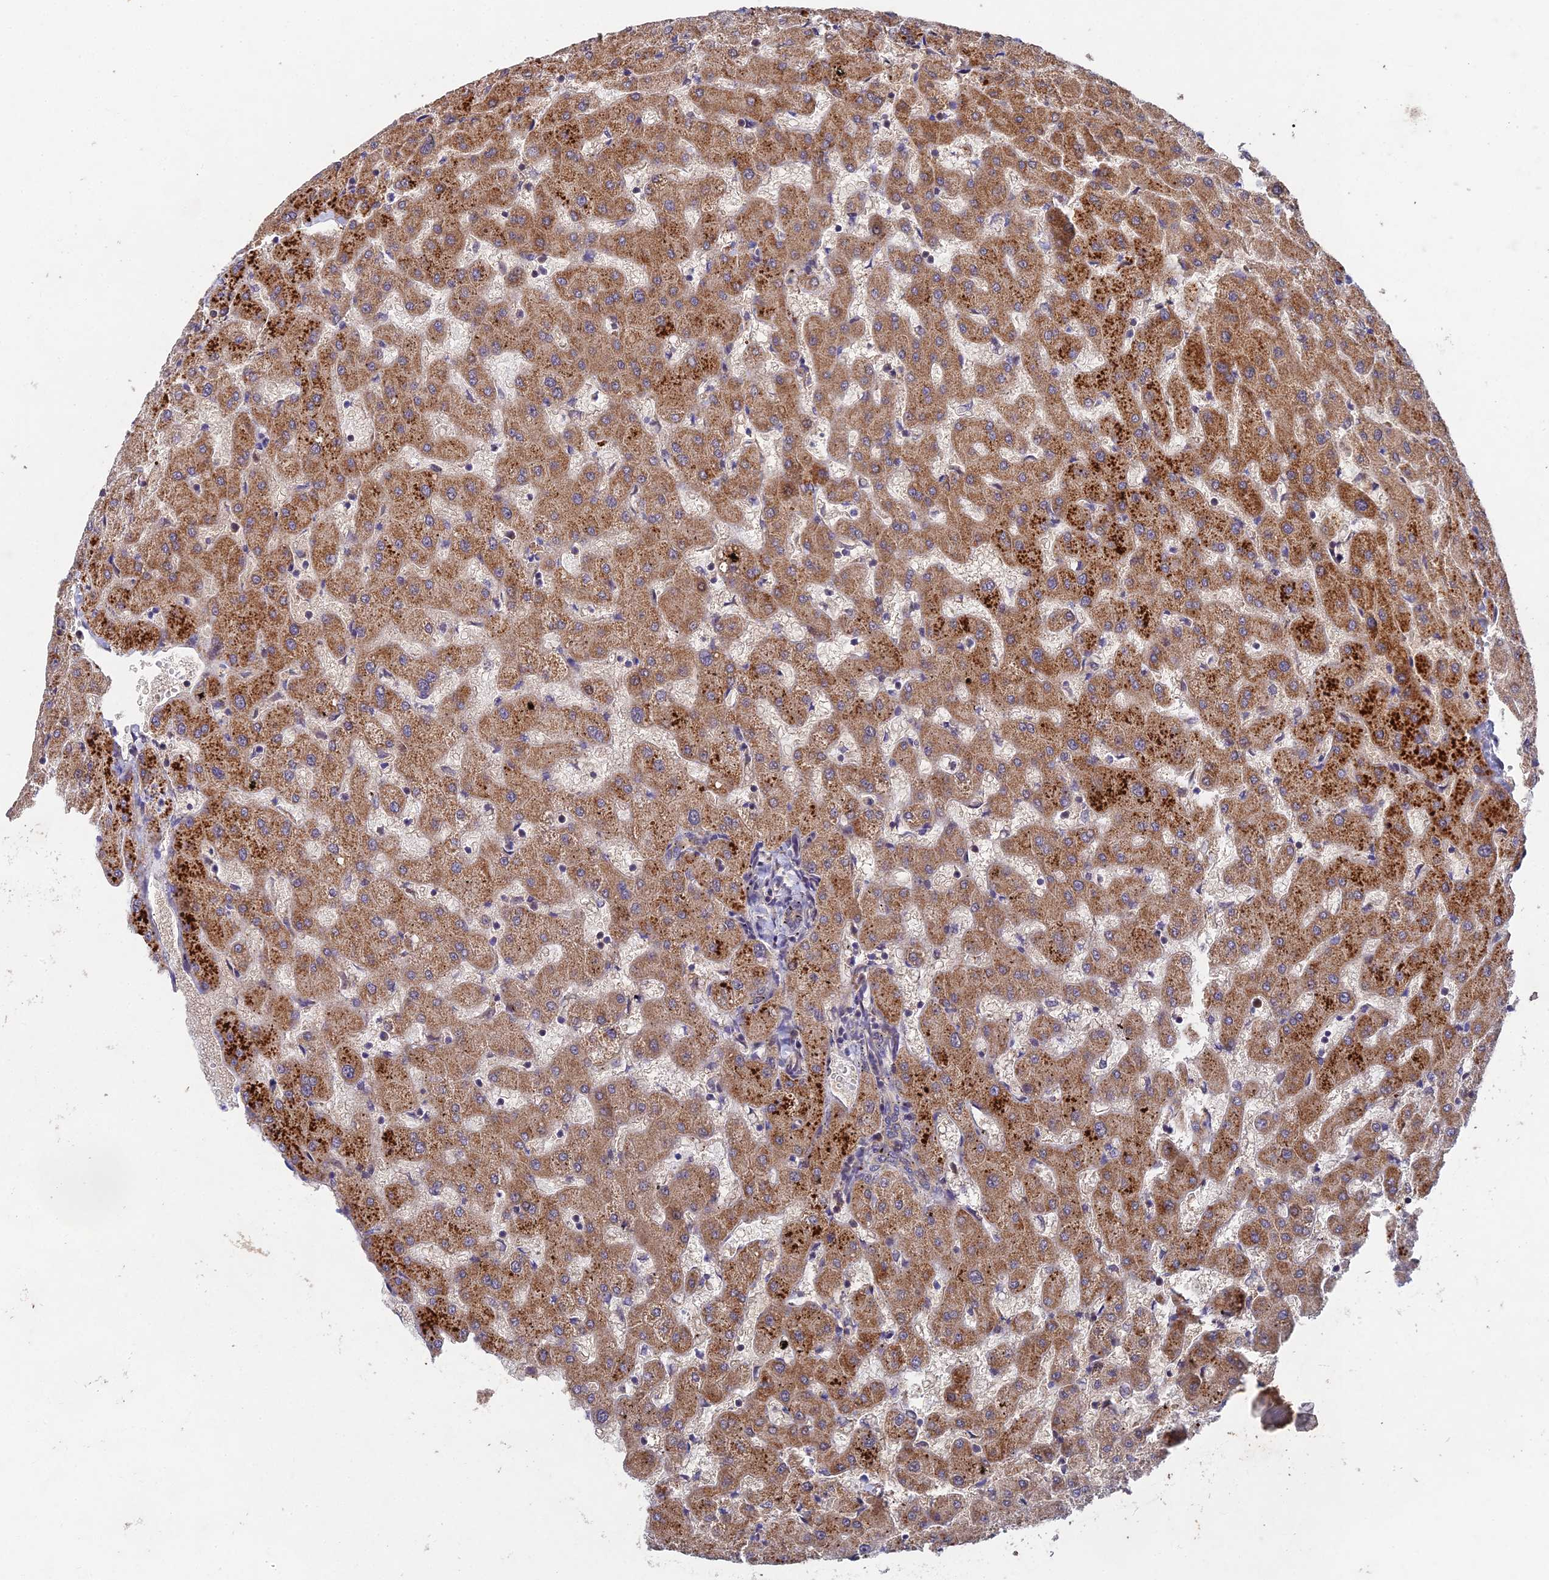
{"staining": {"intensity": "moderate", "quantity": ">75%", "location": "cytoplasmic/membranous"}, "tissue": "liver", "cell_type": "Cholangiocytes", "image_type": "normal", "snomed": [{"axis": "morphology", "description": "Normal tissue, NOS"}, {"axis": "topography", "description": "Liver"}], "caption": "Human liver stained with a brown dye exhibits moderate cytoplasmic/membranous positive expression in about >75% of cholangiocytes.", "gene": "NSMCE1", "patient": {"sex": "female", "age": 63}}